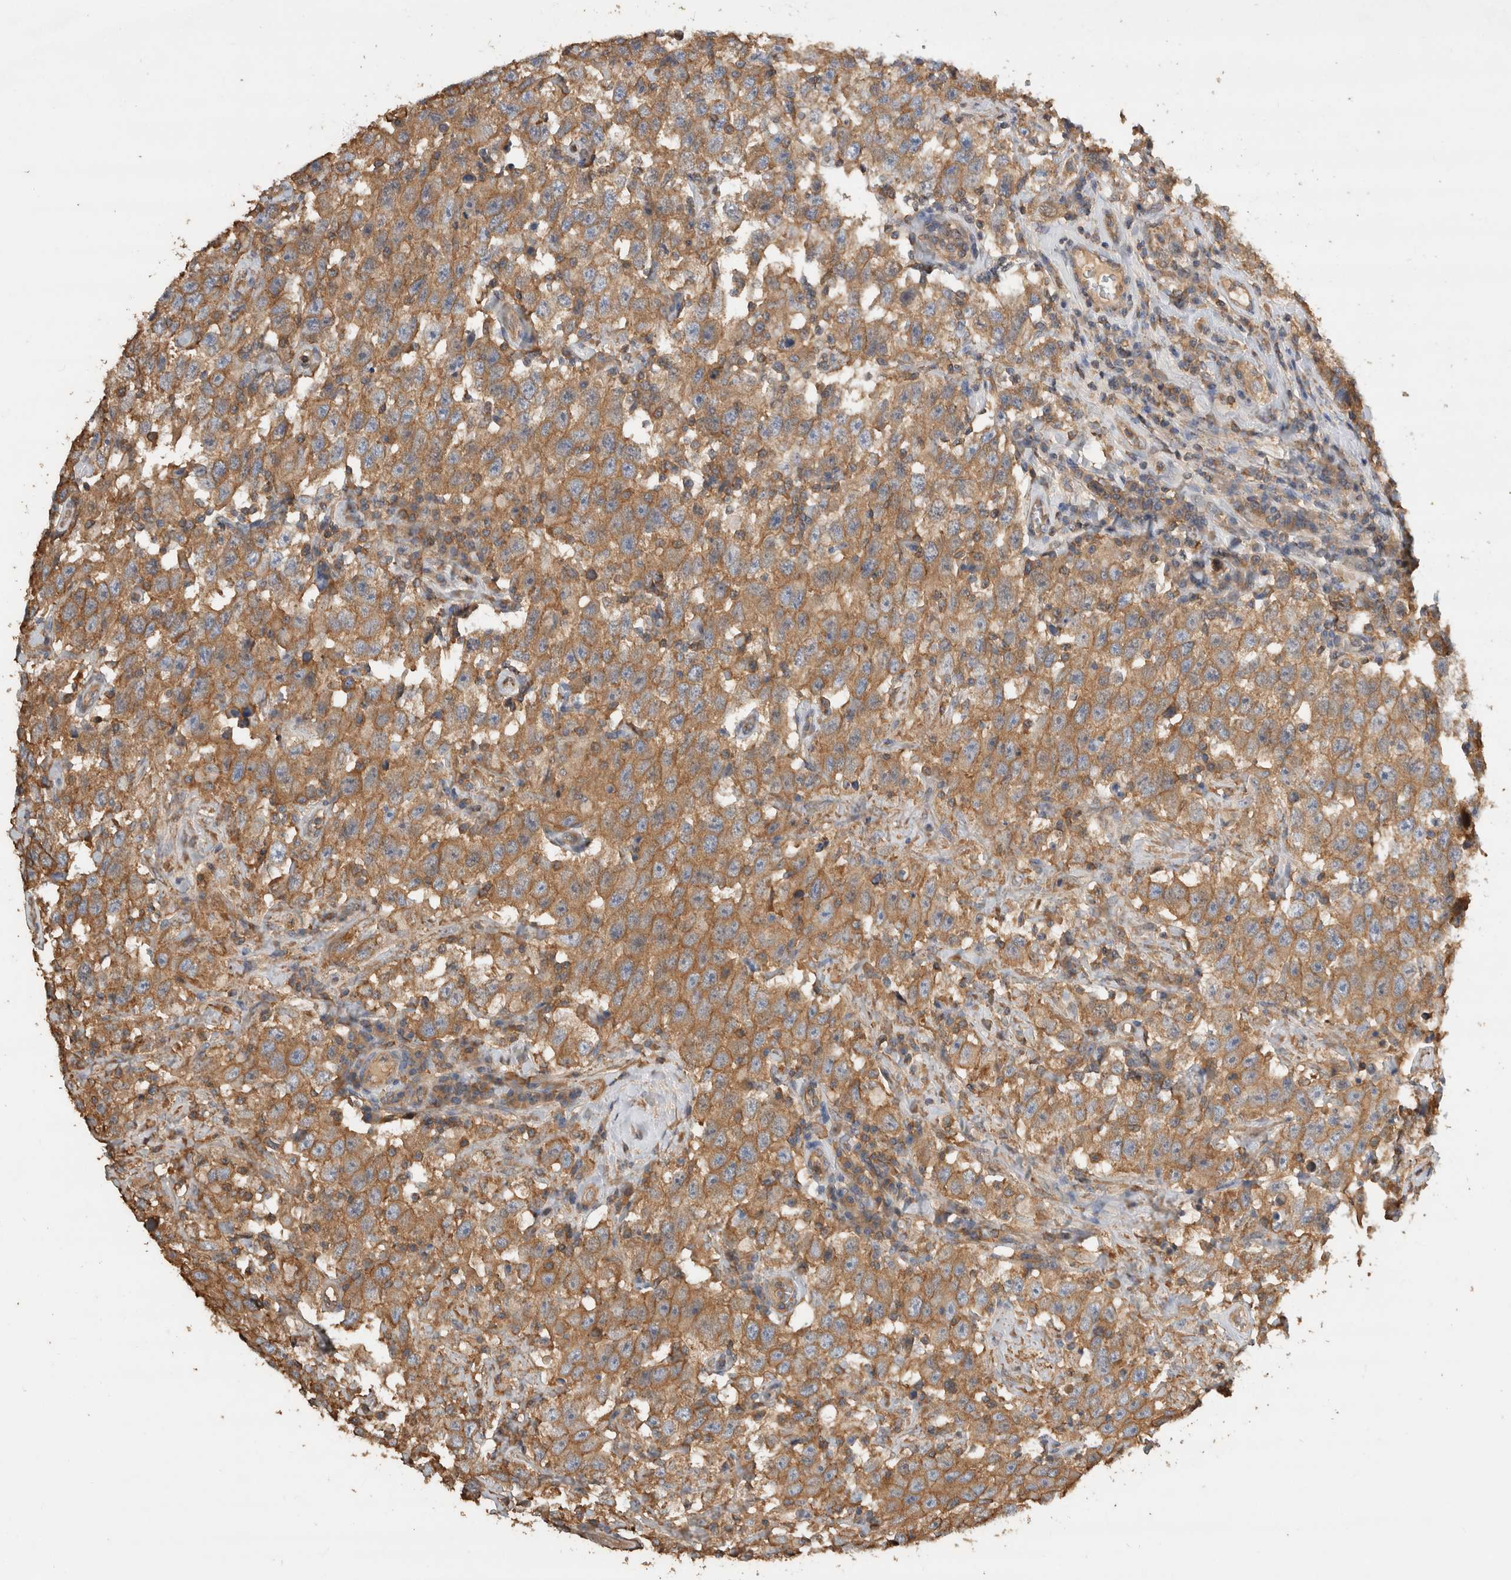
{"staining": {"intensity": "moderate", "quantity": ">75%", "location": "cytoplasmic/membranous"}, "tissue": "testis cancer", "cell_type": "Tumor cells", "image_type": "cancer", "snomed": [{"axis": "morphology", "description": "Seminoma, NOS"}, {"axis": "topography", "description": "Testis"}], "caption": "This micrograph reveals IHC staining of seminoma (testis), with medium moderate cytoplasmic/membranous positivity in approximately >75% of tumor cells.", "gene": "EIF4G3", "patient": {"sex": "male", "age": 41}}